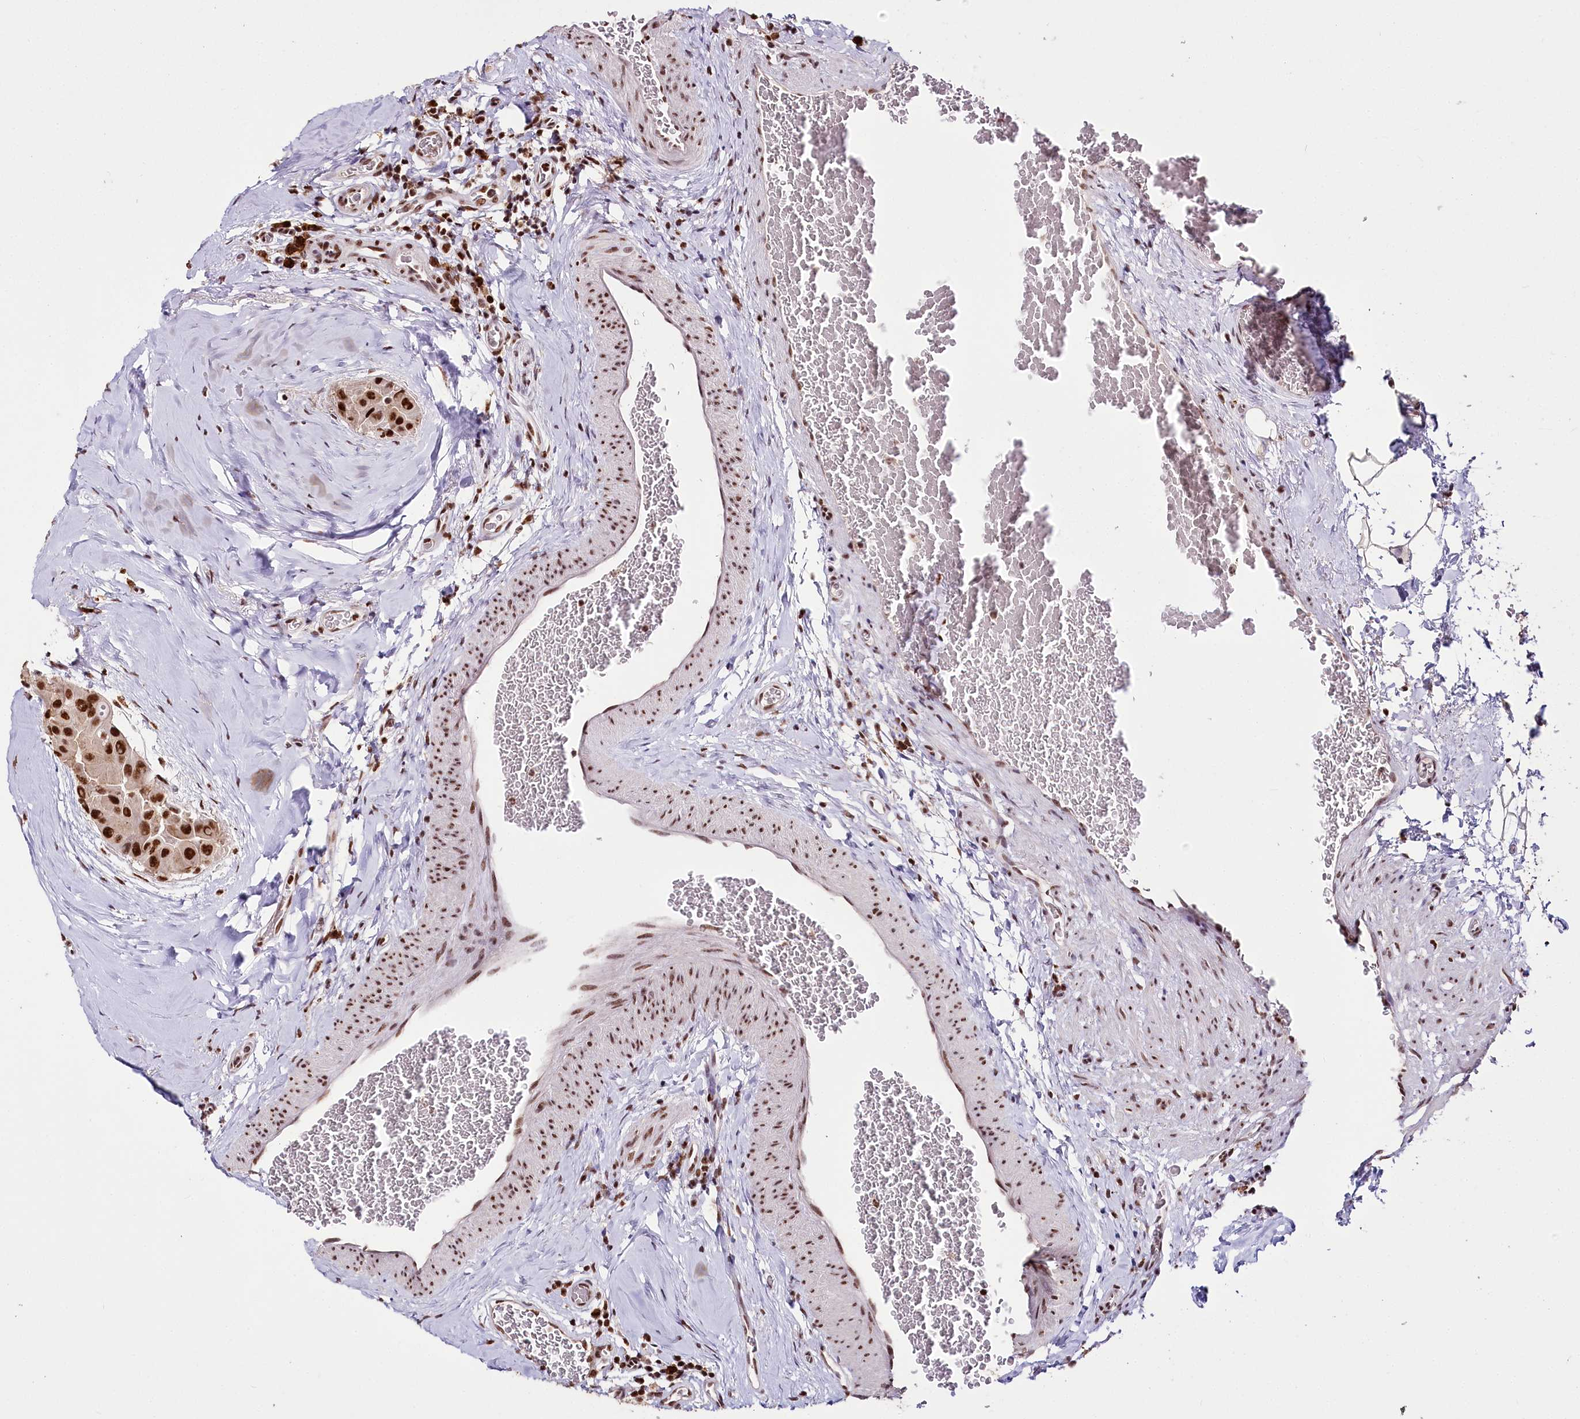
{"staining": {"intensity": "strong", "quantity": ">75%", "location": "cytoplasmic/membranous,nuclear"}, "tissue": "thyroid cancer", "cell_type": "Tumor cells", "image_type": "cancer", "snomed": [{"axis": "morphology", "description": "Papillary adenocarcinoma, NOS"}, {"axis": "topography", "description": "Thyroid gland"}], "caption": "Strong cytoplasmic/membranous and nuclear positivity is seen in approximately >75% of tumor cells in thyroid papillary adenocarcinoma.", "gene": "SMARCE1", "patient": {"sex": "male", "age": 33}}